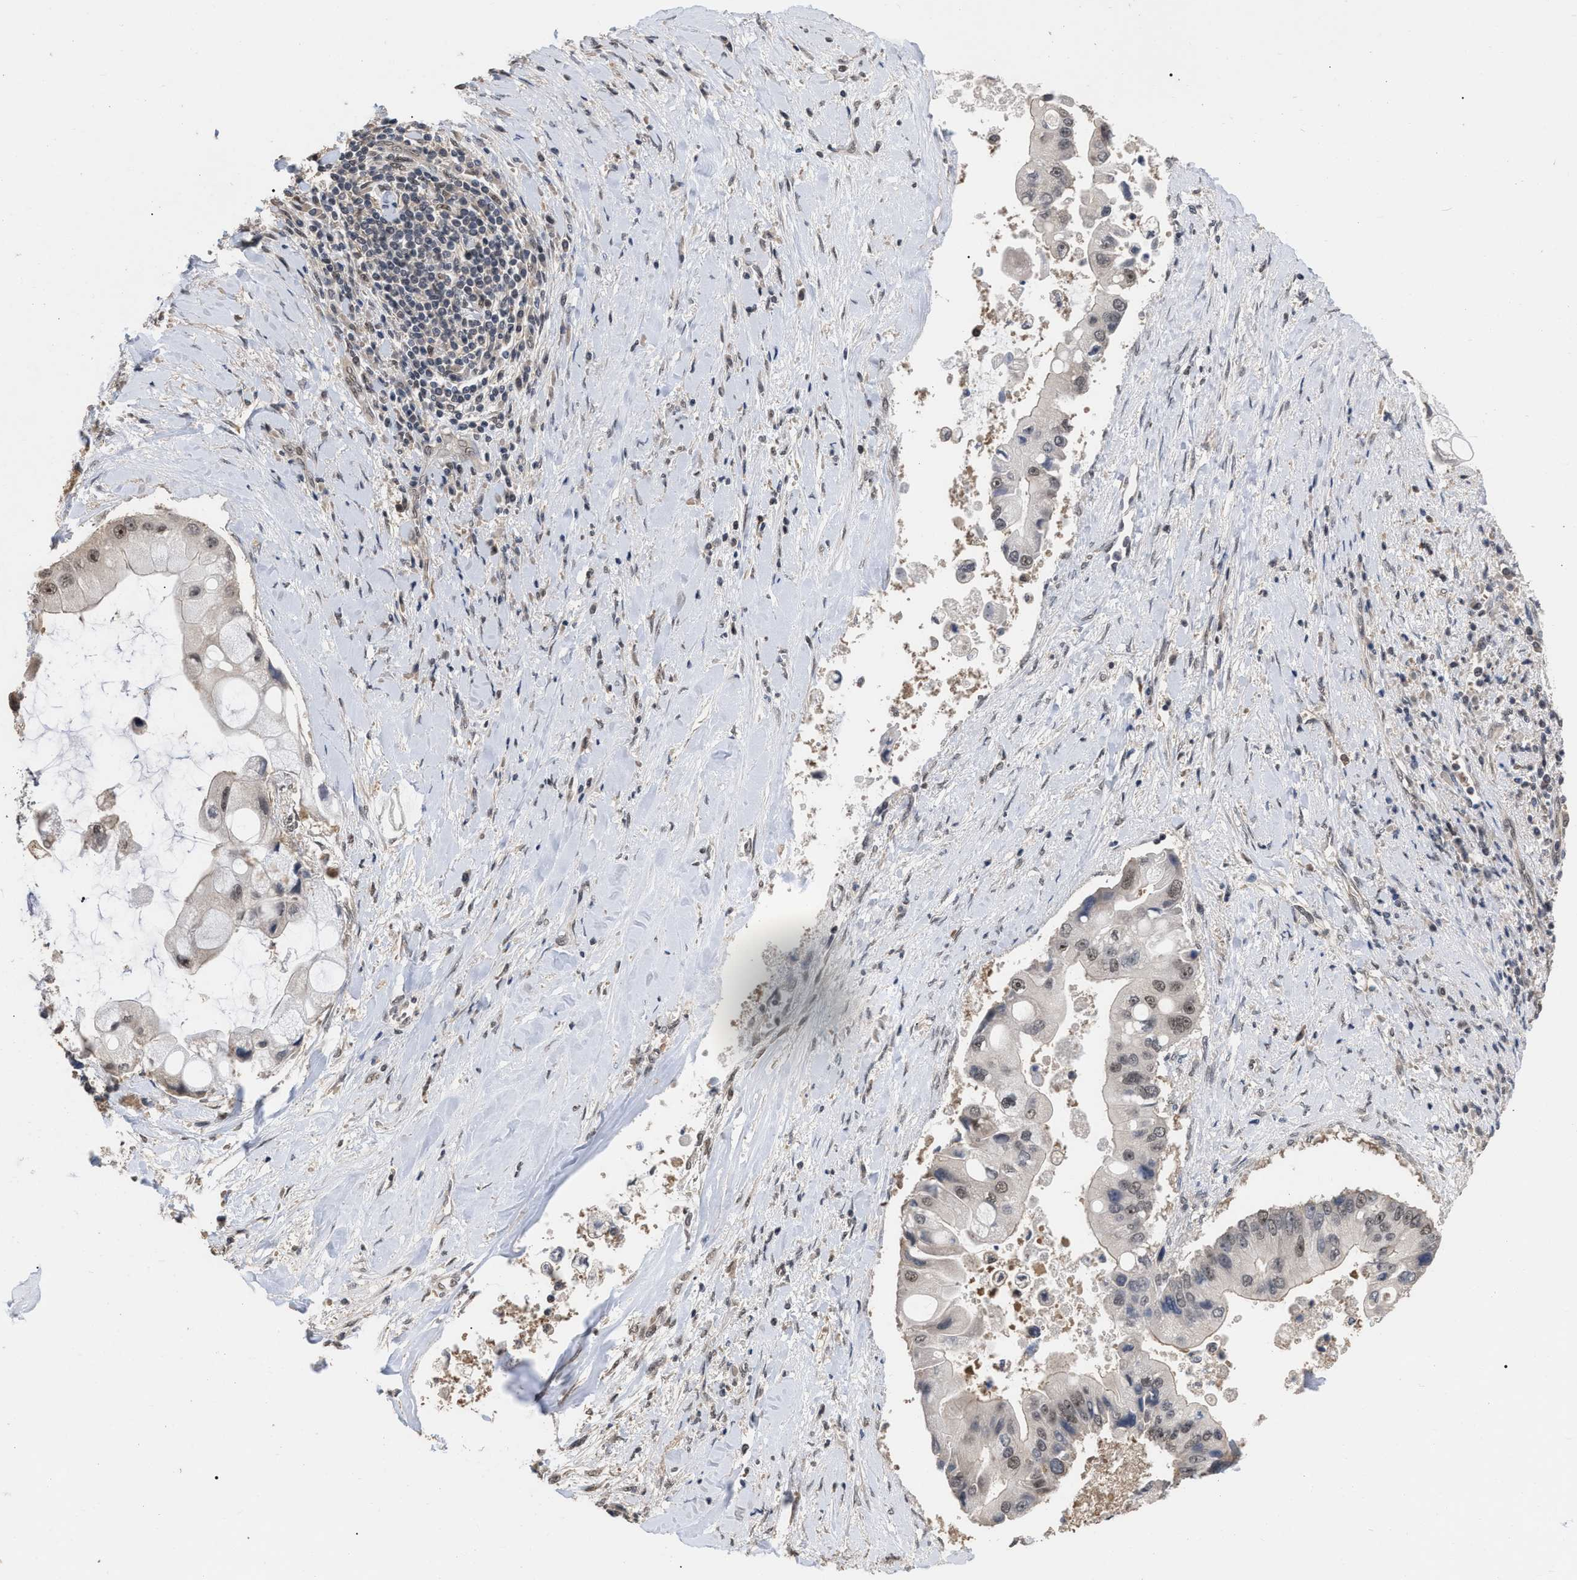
{"staining": {"intensity": "weak", "quantity": "<25%", "location": "nuclear"}, "tissue": "liver cancer", "cell_type": "Tumor cells", "image_type": "cancer", "snomed": [{"axis": "morphology", "description": "Cholangiocarcinoma"}, {"axis": "topography", "description": "Liver"}], "caption": "The histopathology image reveals no staining of tumor cells in cholangiocarcinoma (liver).", "gene": "JAZF1", "patient": {"sex": "male", "age": 50}}